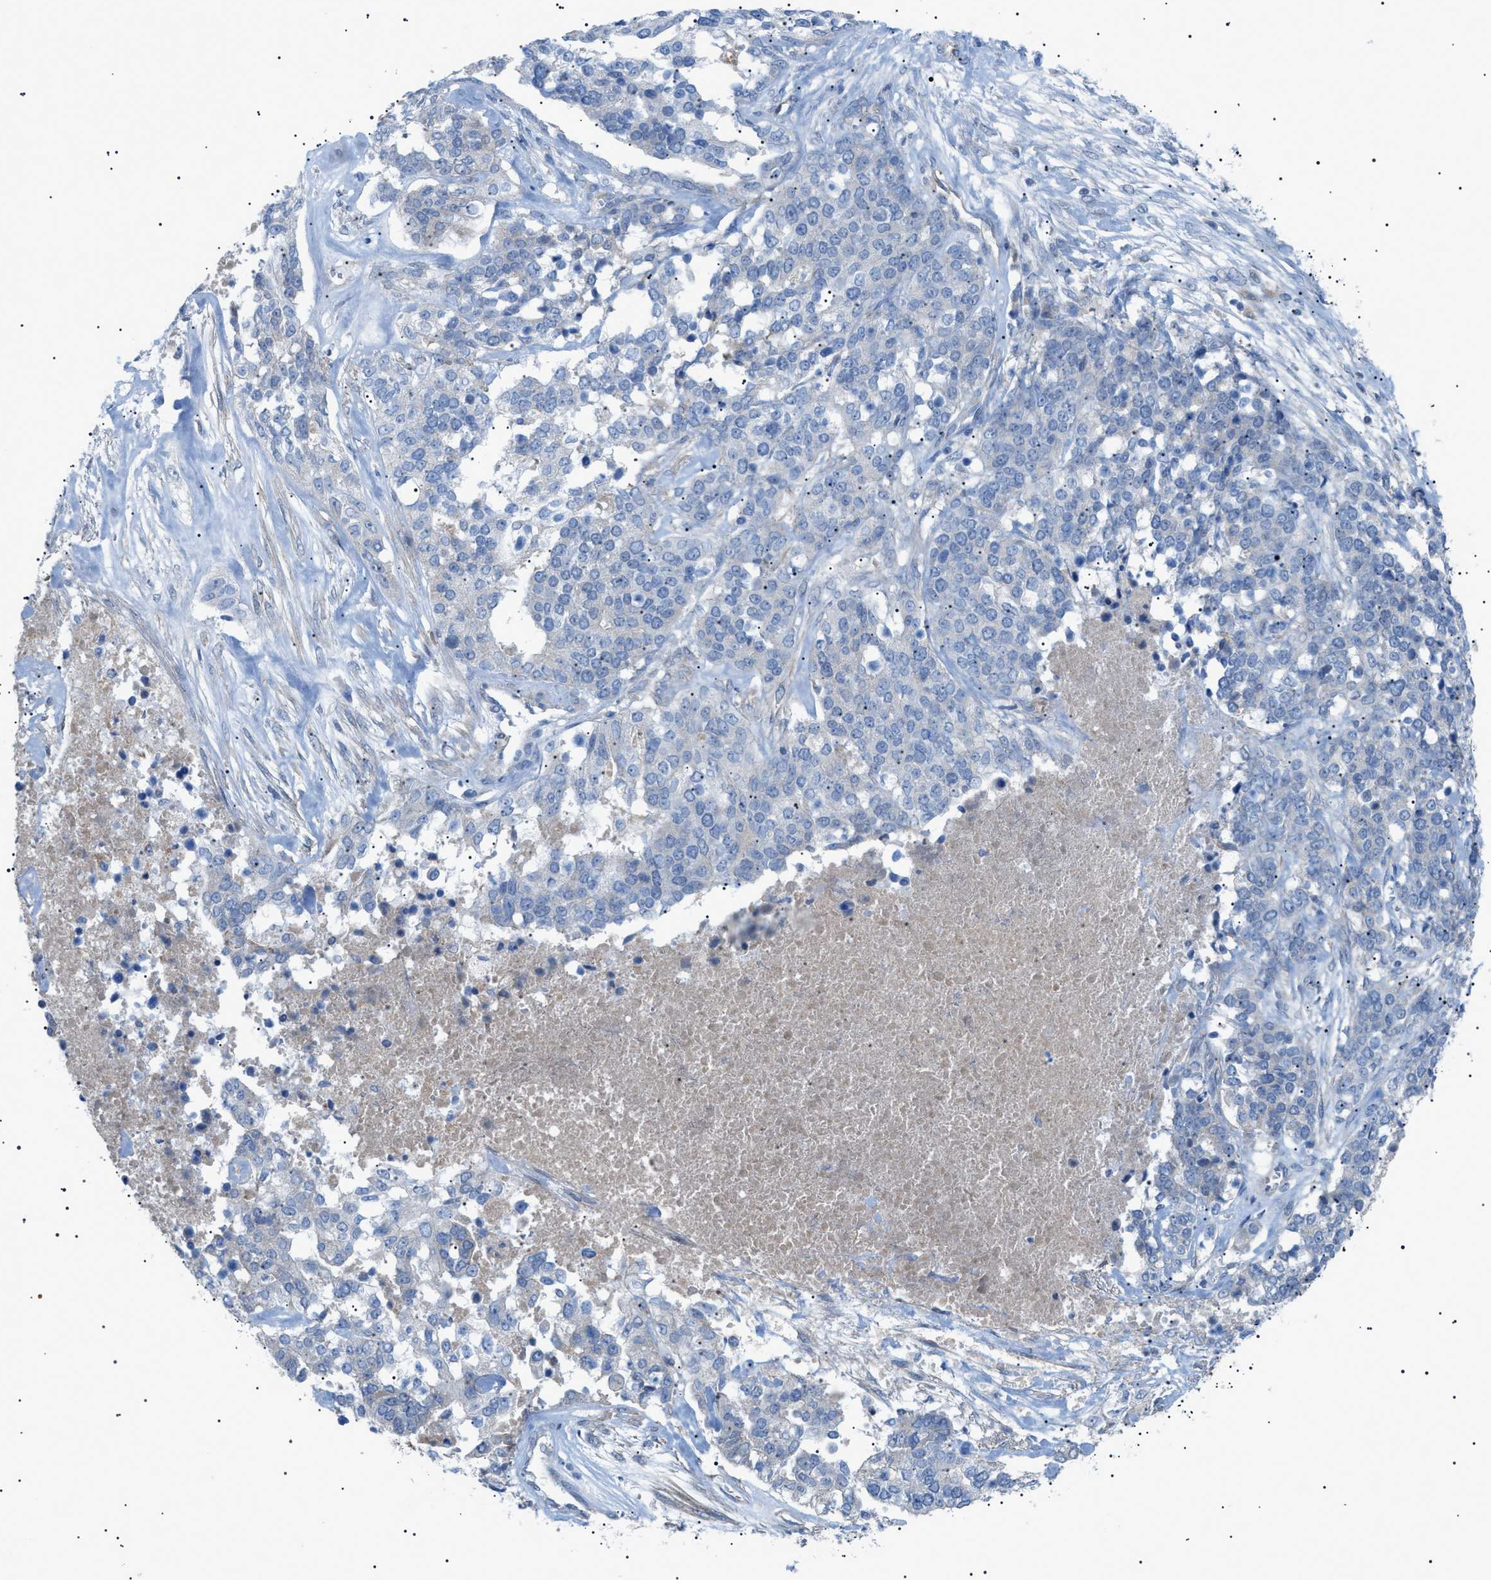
{"staining": {"intensity": "negative", "quantity": "none", "location": "none"}, "tissue": "ovarian cancer", "cell_type": "Tumor cells", "image_type": "cancer", "snomed": [{"axis": "morphology", "description": "Cystadenocarcinoma, serous, NOS"}, {"axis": "topography", "description": "Ovary"}], "caption": "This is a image of immunohistochemistry staining of ovarian serous cystadenocarcinoma, which shows no expression in tumor cells.", "gene": "ADAMTS1", "patient": {"sex": "female", "age": 44}}